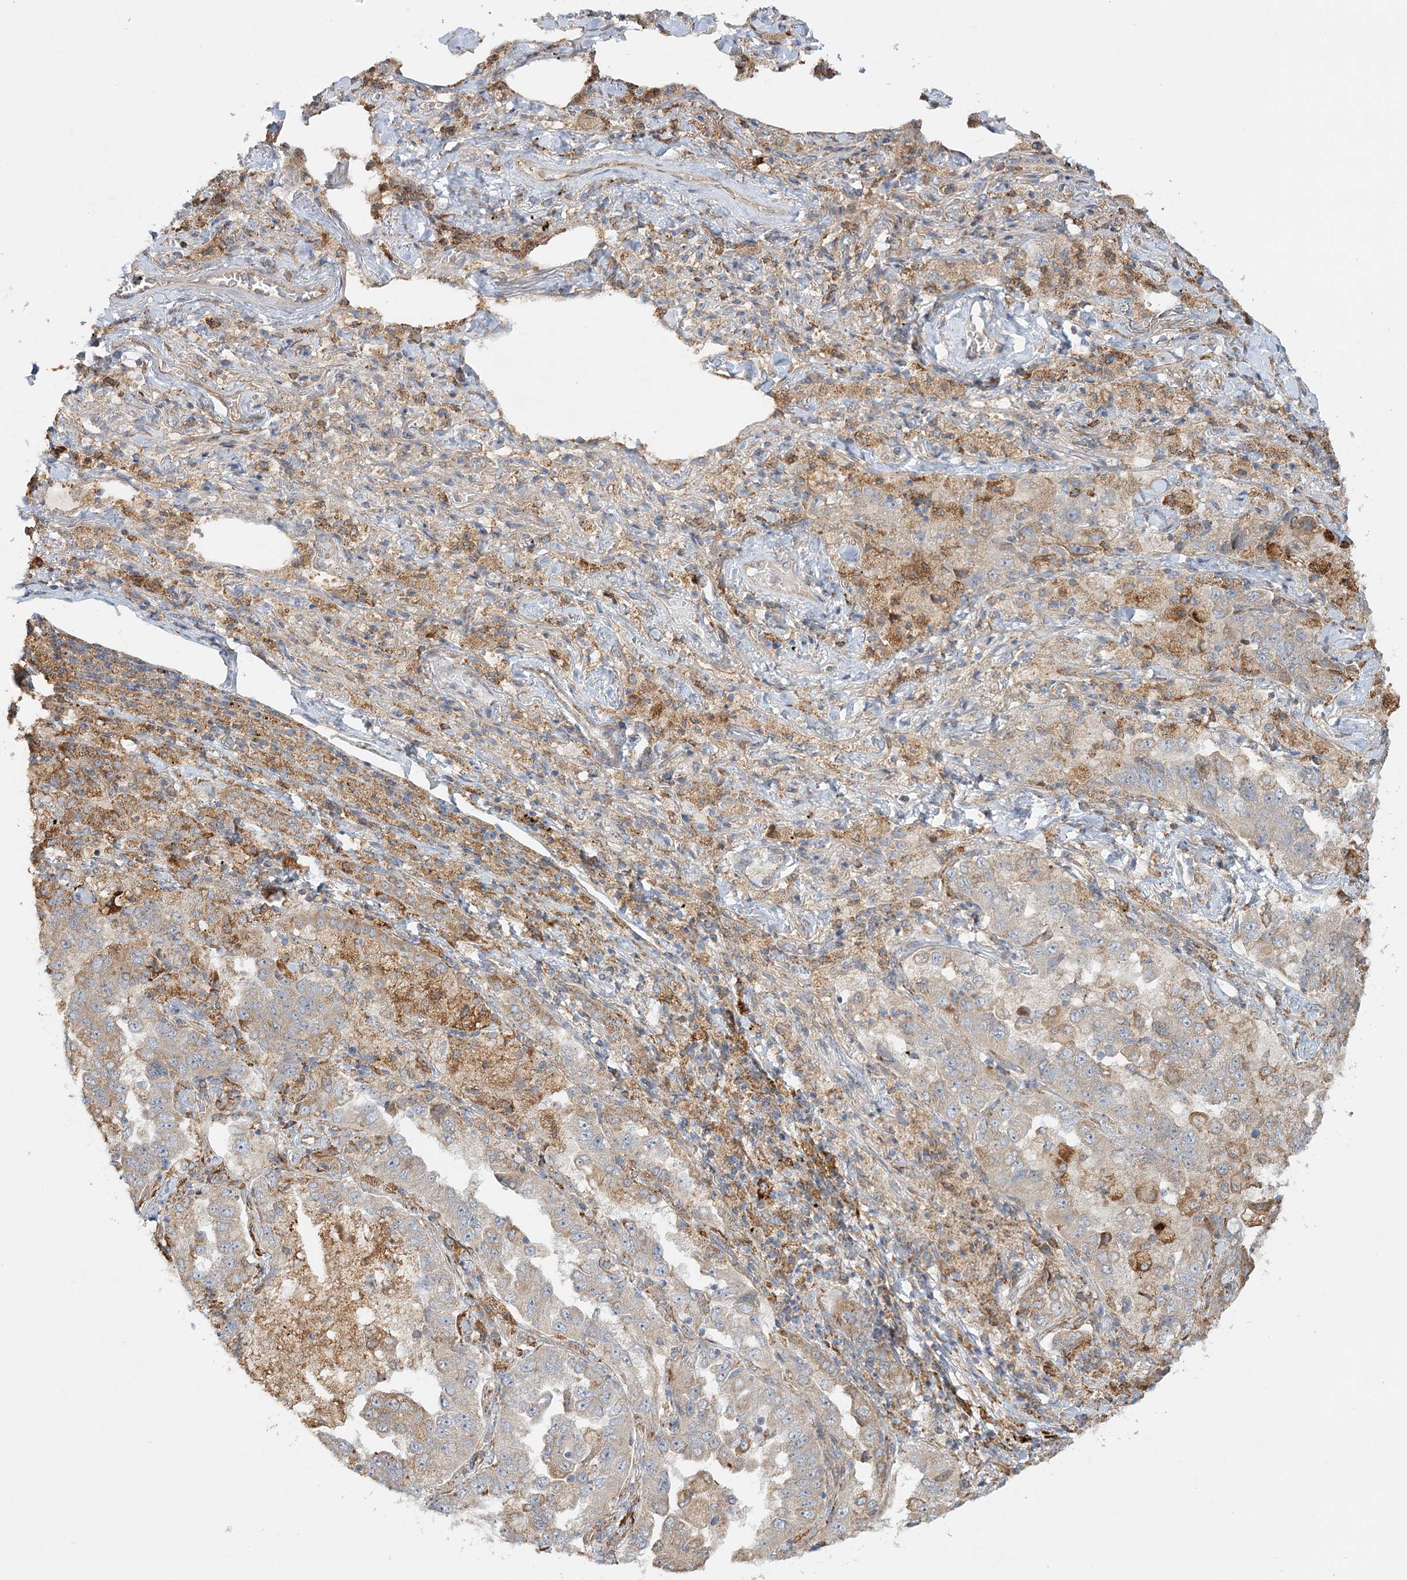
{"staining": {"intensity": "weak", "quantity": "<25%", "location": "cytoplasmic/membranous"}, "tissue": "lung cancer", "cell_type": "Tumor cells", "image_type": "cancer", "snomed": [{"axis": "morphology", "description": "Adenocarcinoma, NOS"}, {"axis": "topography", "description": "Lung"}], "caption": "Lung cancer (adenocarcinoma) was stained to show a protein in brown. There is no significant positivity in tumor cells.", "gene": "ZFYVE16", "patient": {"sex": "female", "age": 51}}